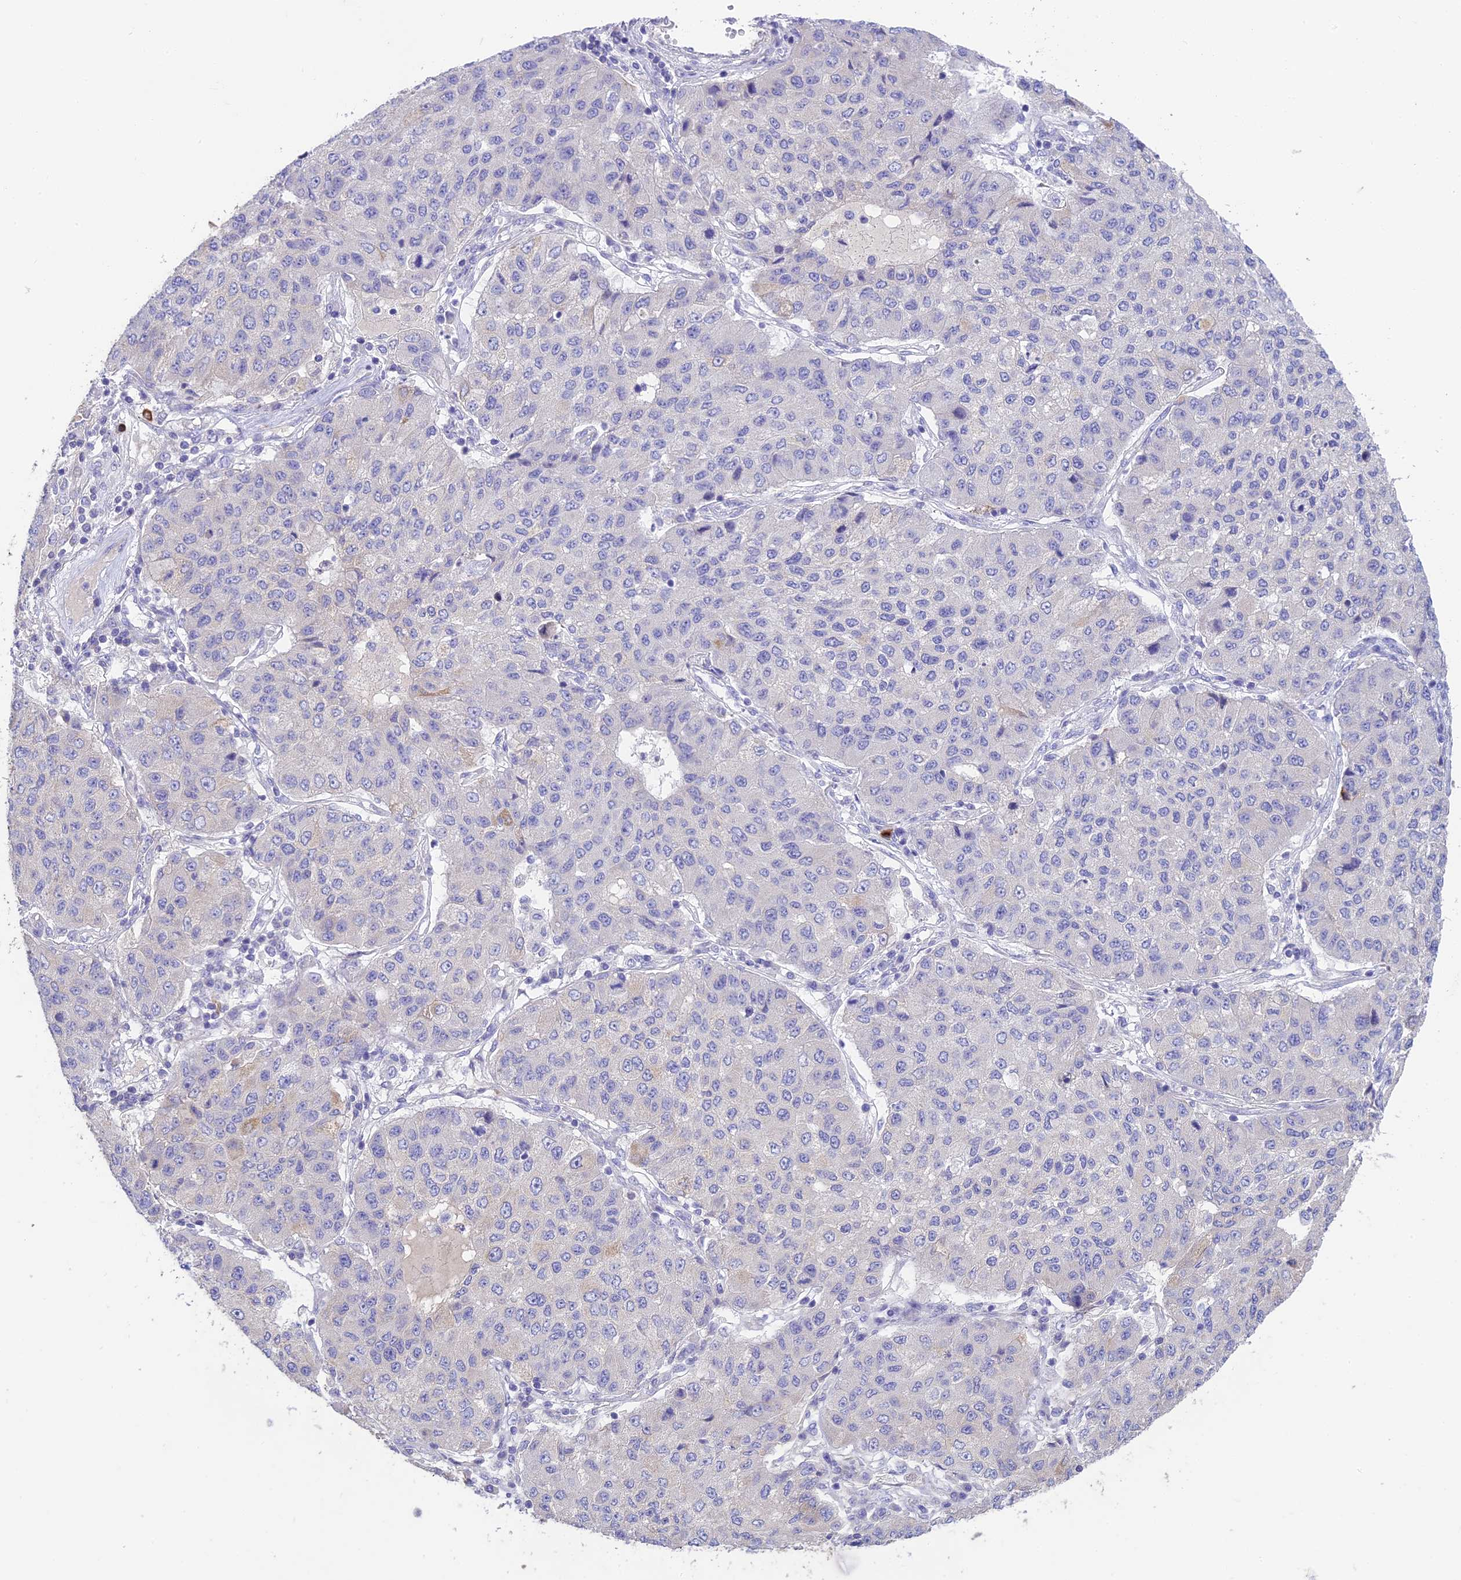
{"staining": {"intensity": "negative", "quantity": "none", "location": "none"}, "tissue": "lung cancer", "cell_type": "Tumor cells", "image_type": "cancer", "snomed": [{"axis": "morphology", "description": "Squamous cell carcinoma, NOS"}, {"axis": "topography", "description": "Lung"}], "caption": "Tumor cells show no significant expression in lung cancer.", "gene": "HSD17B2", "patient": {"sex": "male", "age": 74}}